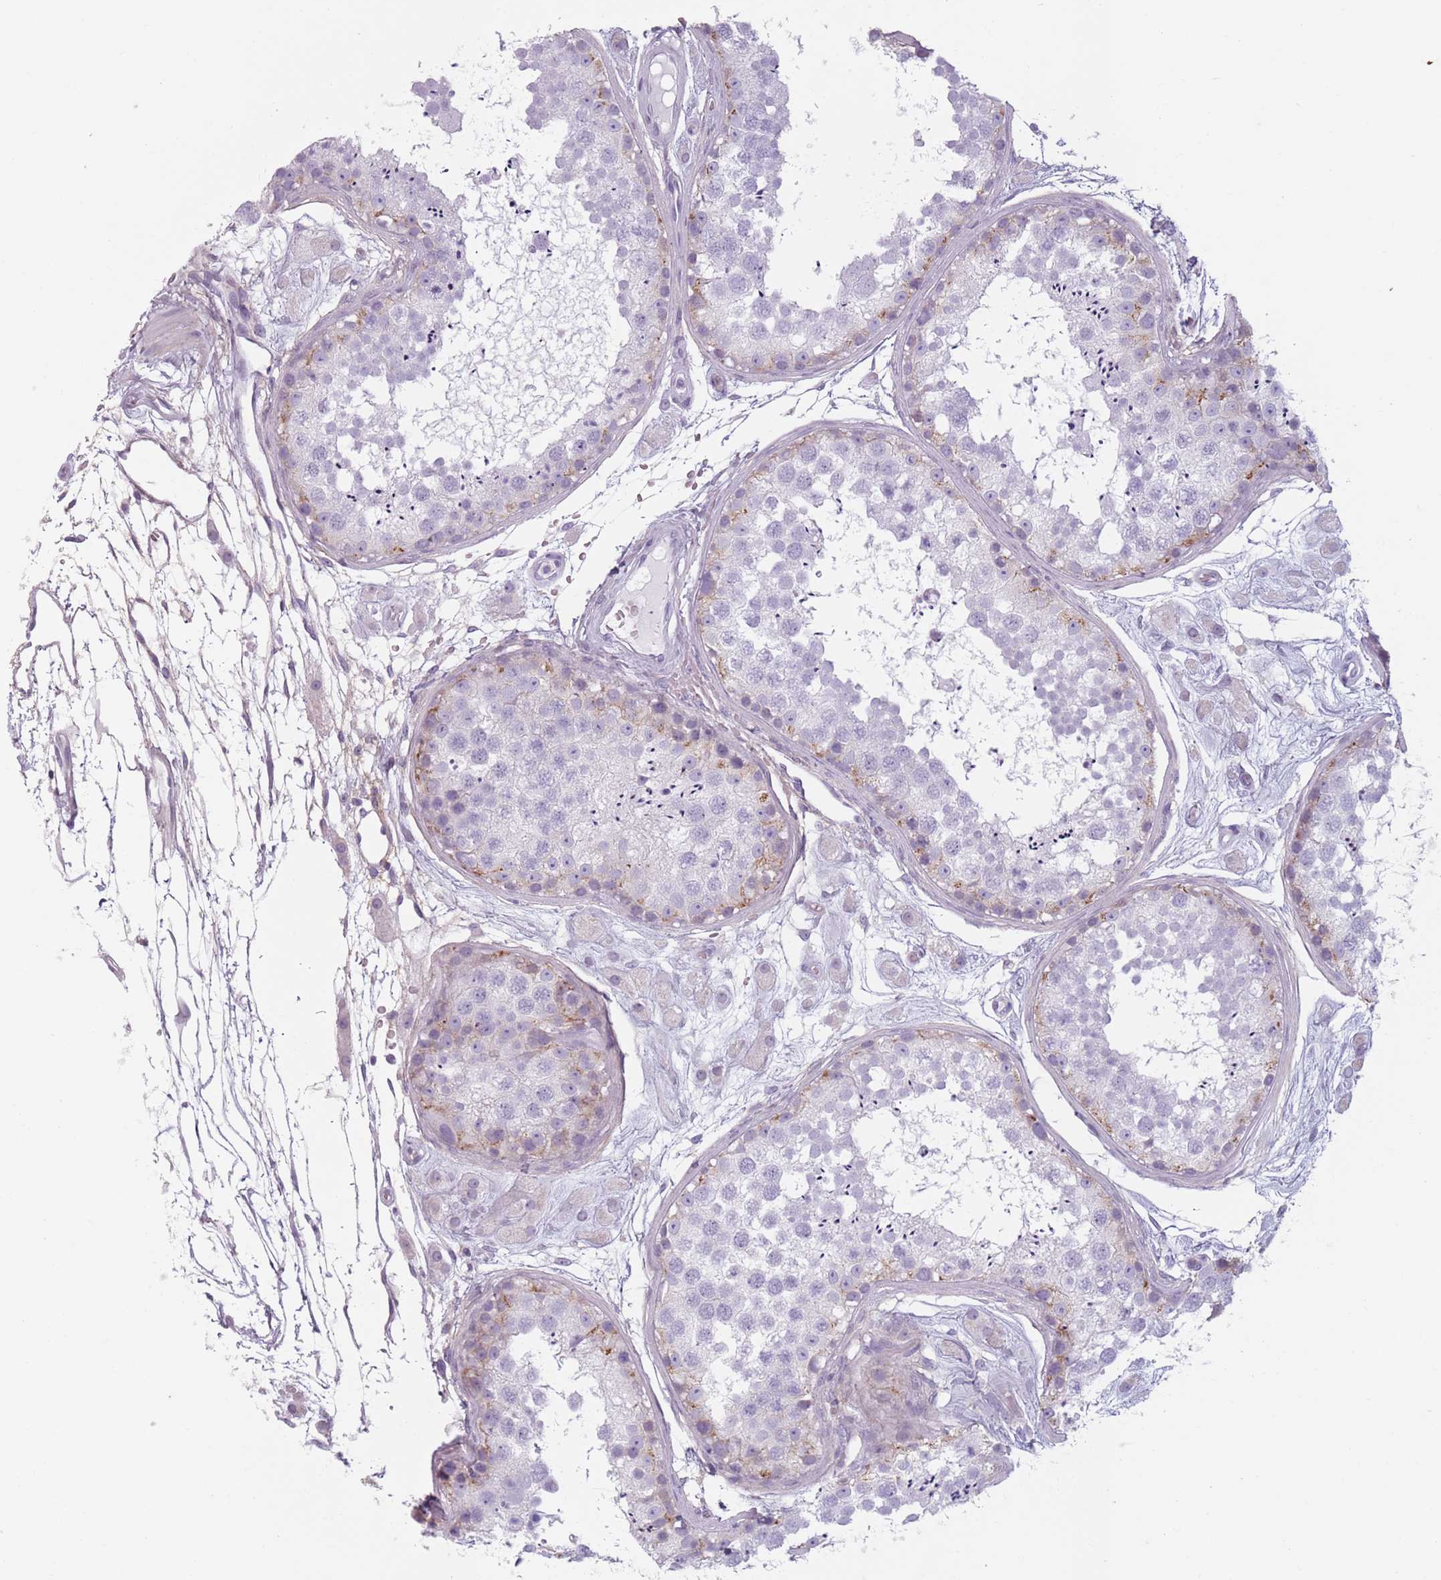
{"staining": {"intensity": "weak", "quantity": "<25%", "location": "cytoplasmic/membranous"}, "tissue": "testis", "cell_type": "Cells in seminiferous ducts", "image_type": "normal", "snomed": [{"axis": "morphology", "description": "Normal tissue, NOS"}, {"axis": "topography", "description": "Testis"}], "caption": "High magnification brightfield microscopy of benign testis stained with DAB (brown) and counterstained with hematoxylin (blue): cells in seminiferous ducts show no significant expression.", "gene": "MEGF8", "patient": {"sex": "male", "age": 25}}